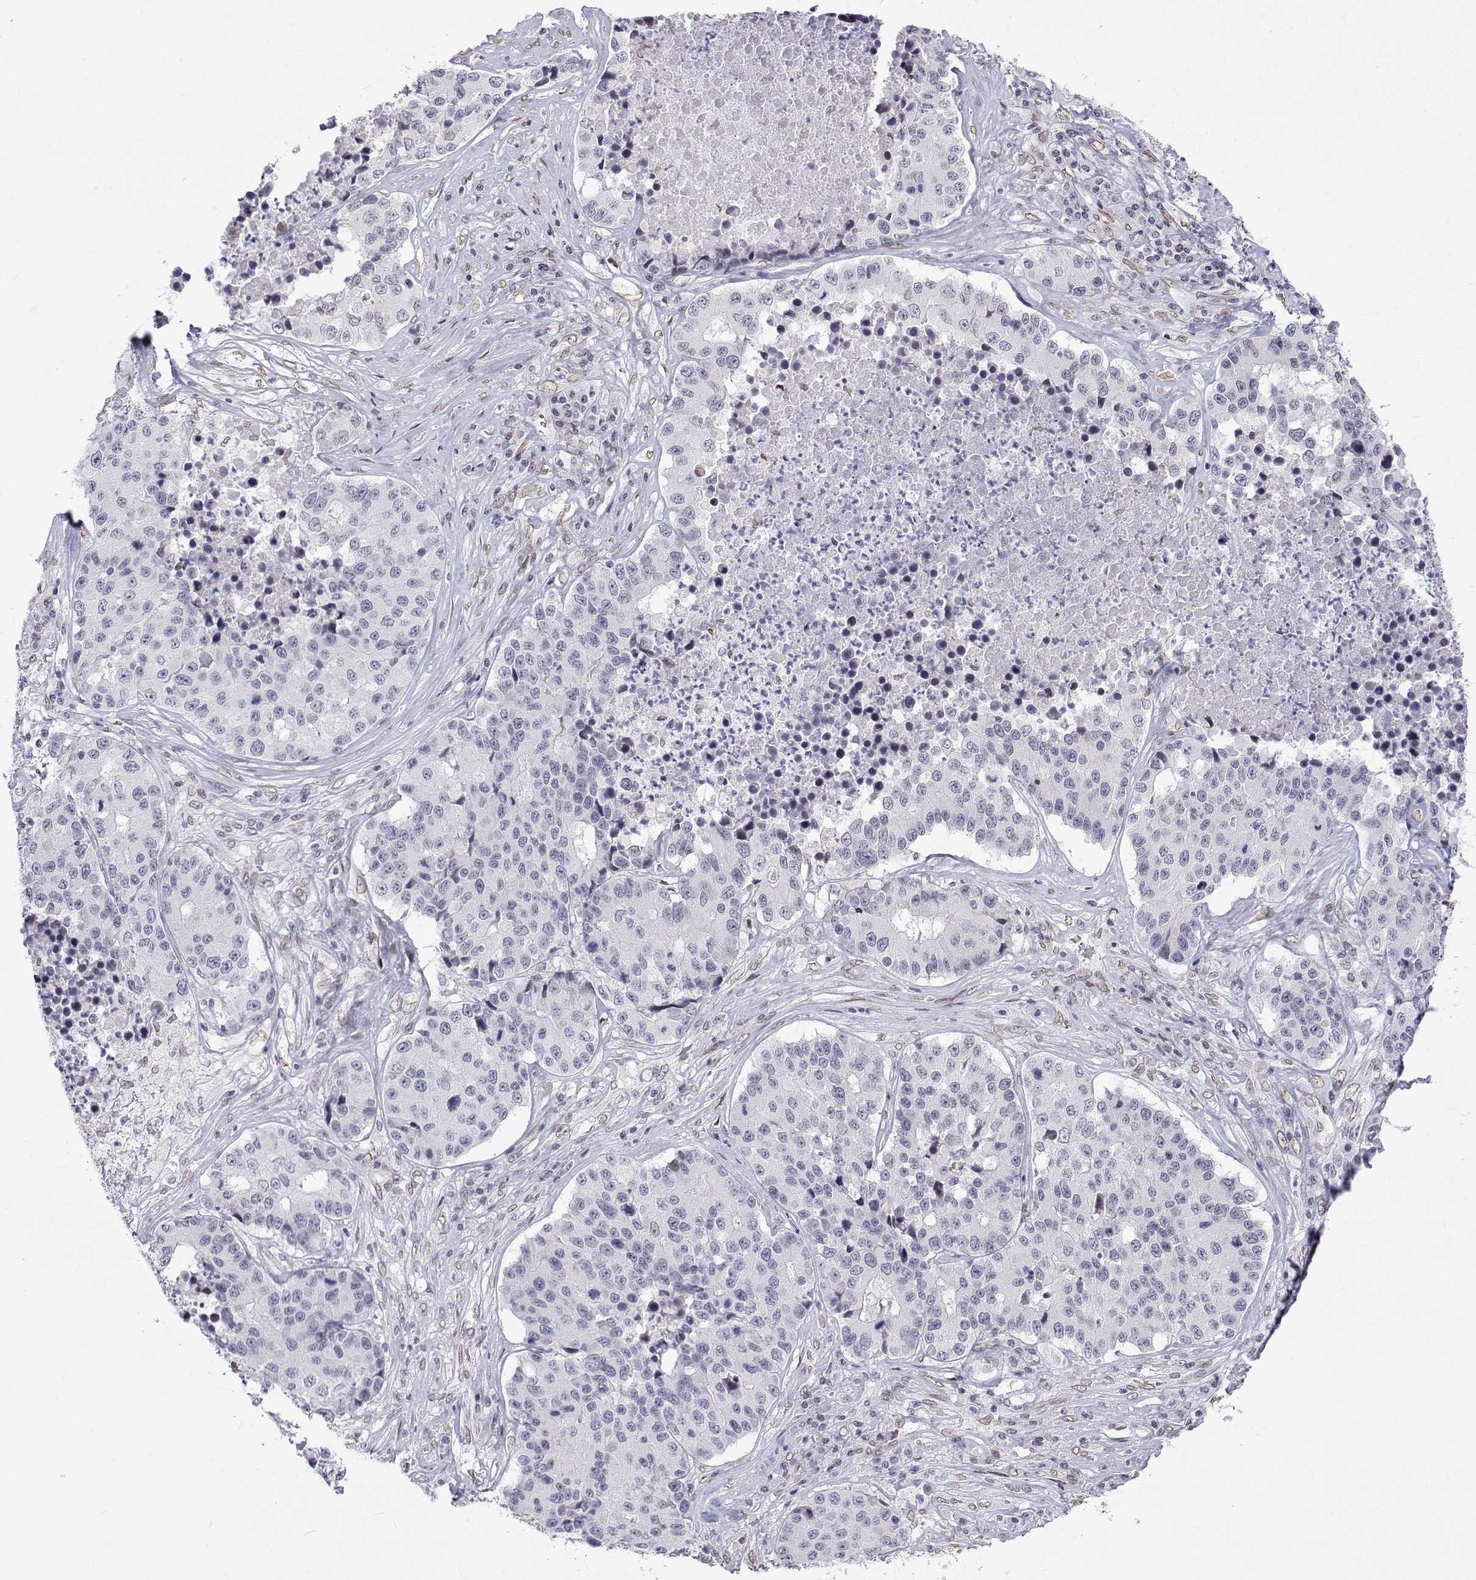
{"staining": {"intensity": "negative", "quantity": "none", "location": "none"}, "tissue": "stomach cancer", "cell_type": "Tumor cells", "image_type": "cancer", "snomed": [{"axis": "morphology", "description": "Adenocarcinoma, NOS"}, {"axis": "topography", "description": "Stomach"}], "caption": "Tumor cells are negative for protein expression in human stomach cancer (adenocarcinoma).", "gene": "ZNF532", "patient": {"sex": "male", "age": 71}}